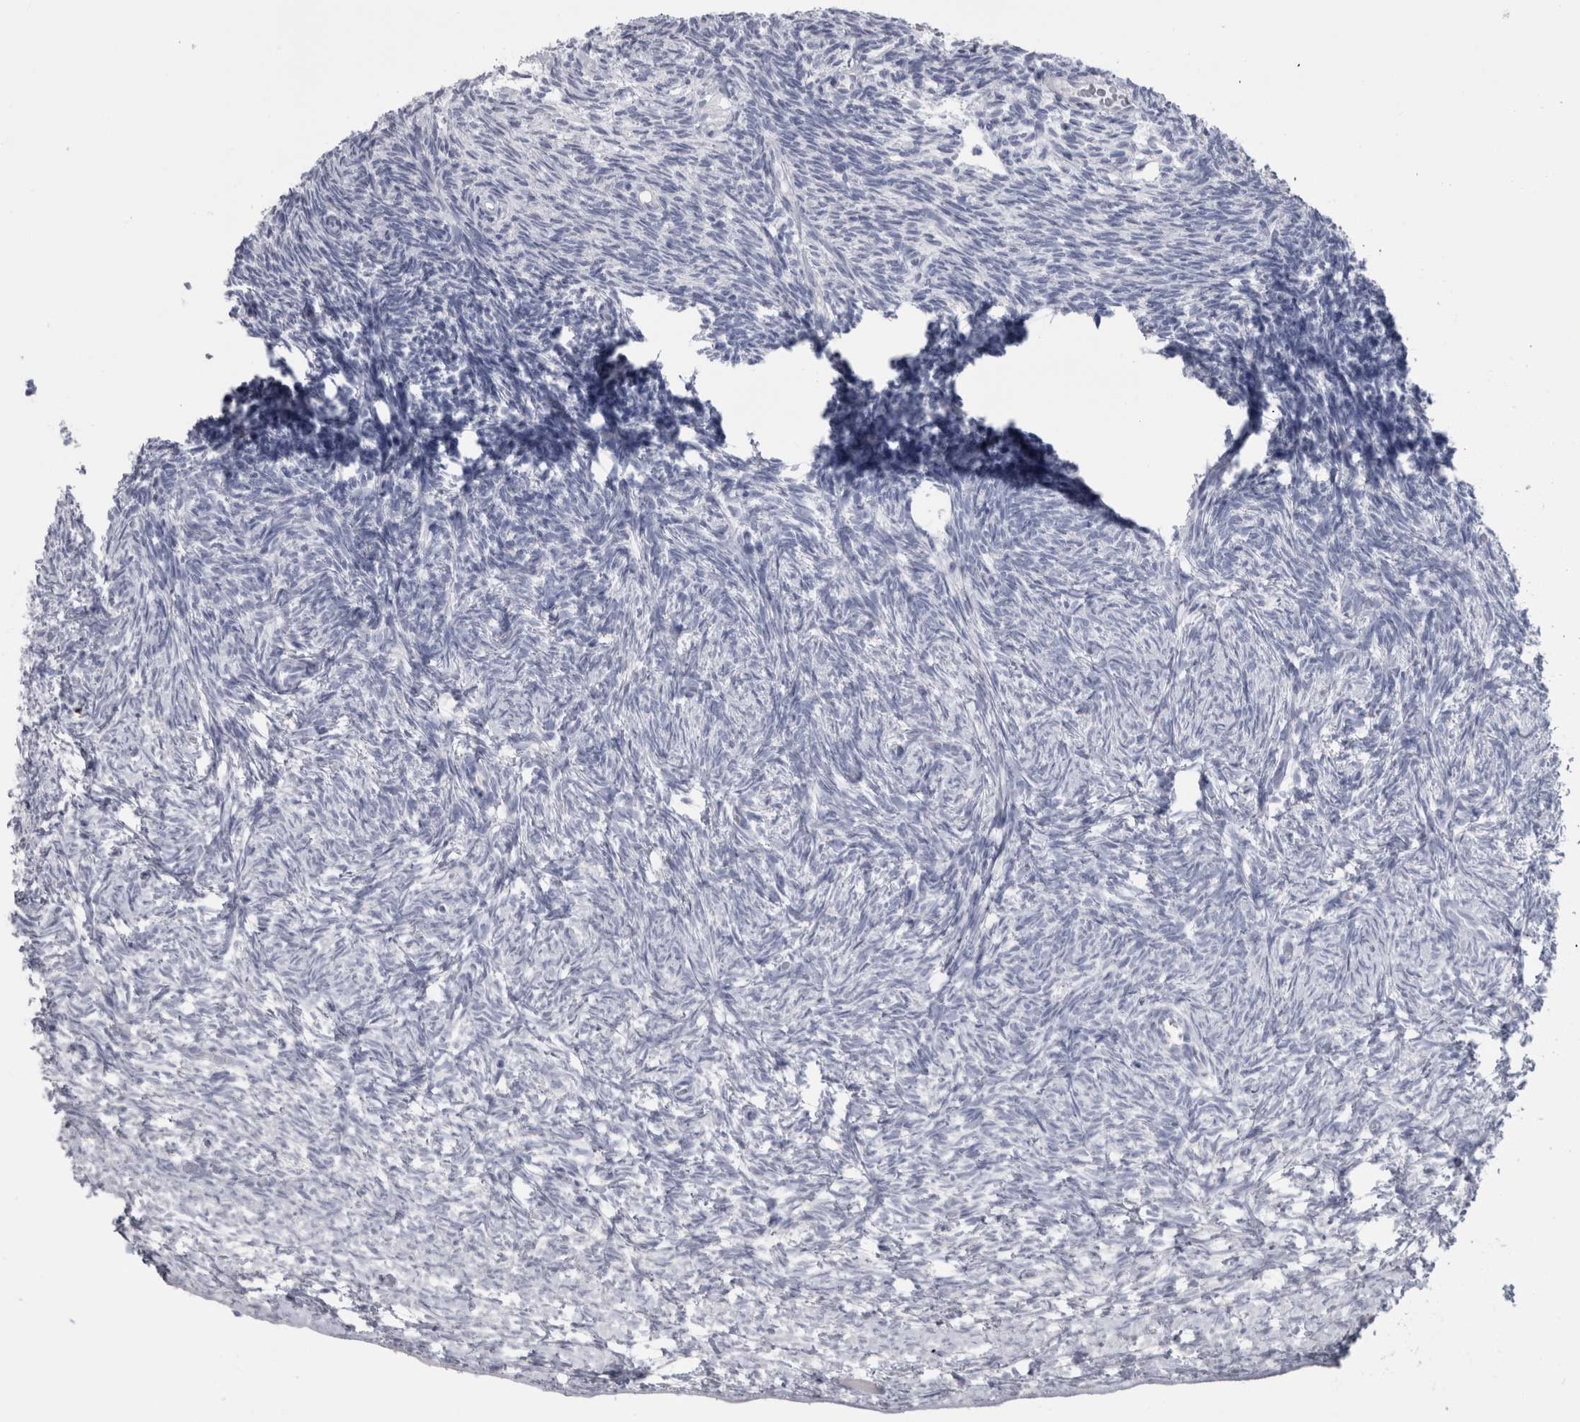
{"staining": {"intensity": "negative", "quantity": "none", "location": "none"}, "tissue": "ovary", "cell_type": "Ovarian stroma cells", "image_type": "normal", "snomed": [{"axis": "morphology", "description": "Normal tissue, NOS"}, {"axis": "topography", "description": "Ovary"}], "caption": "Histopathology image shows no significant protein expression in ovarian stroma cells of benign ovary. The staining is performed using DAB brown chromogen with nuclei counter-stained in using hematoxylin.", "gene": "PTH", "patient": {"sex": "female", "age": 34}}